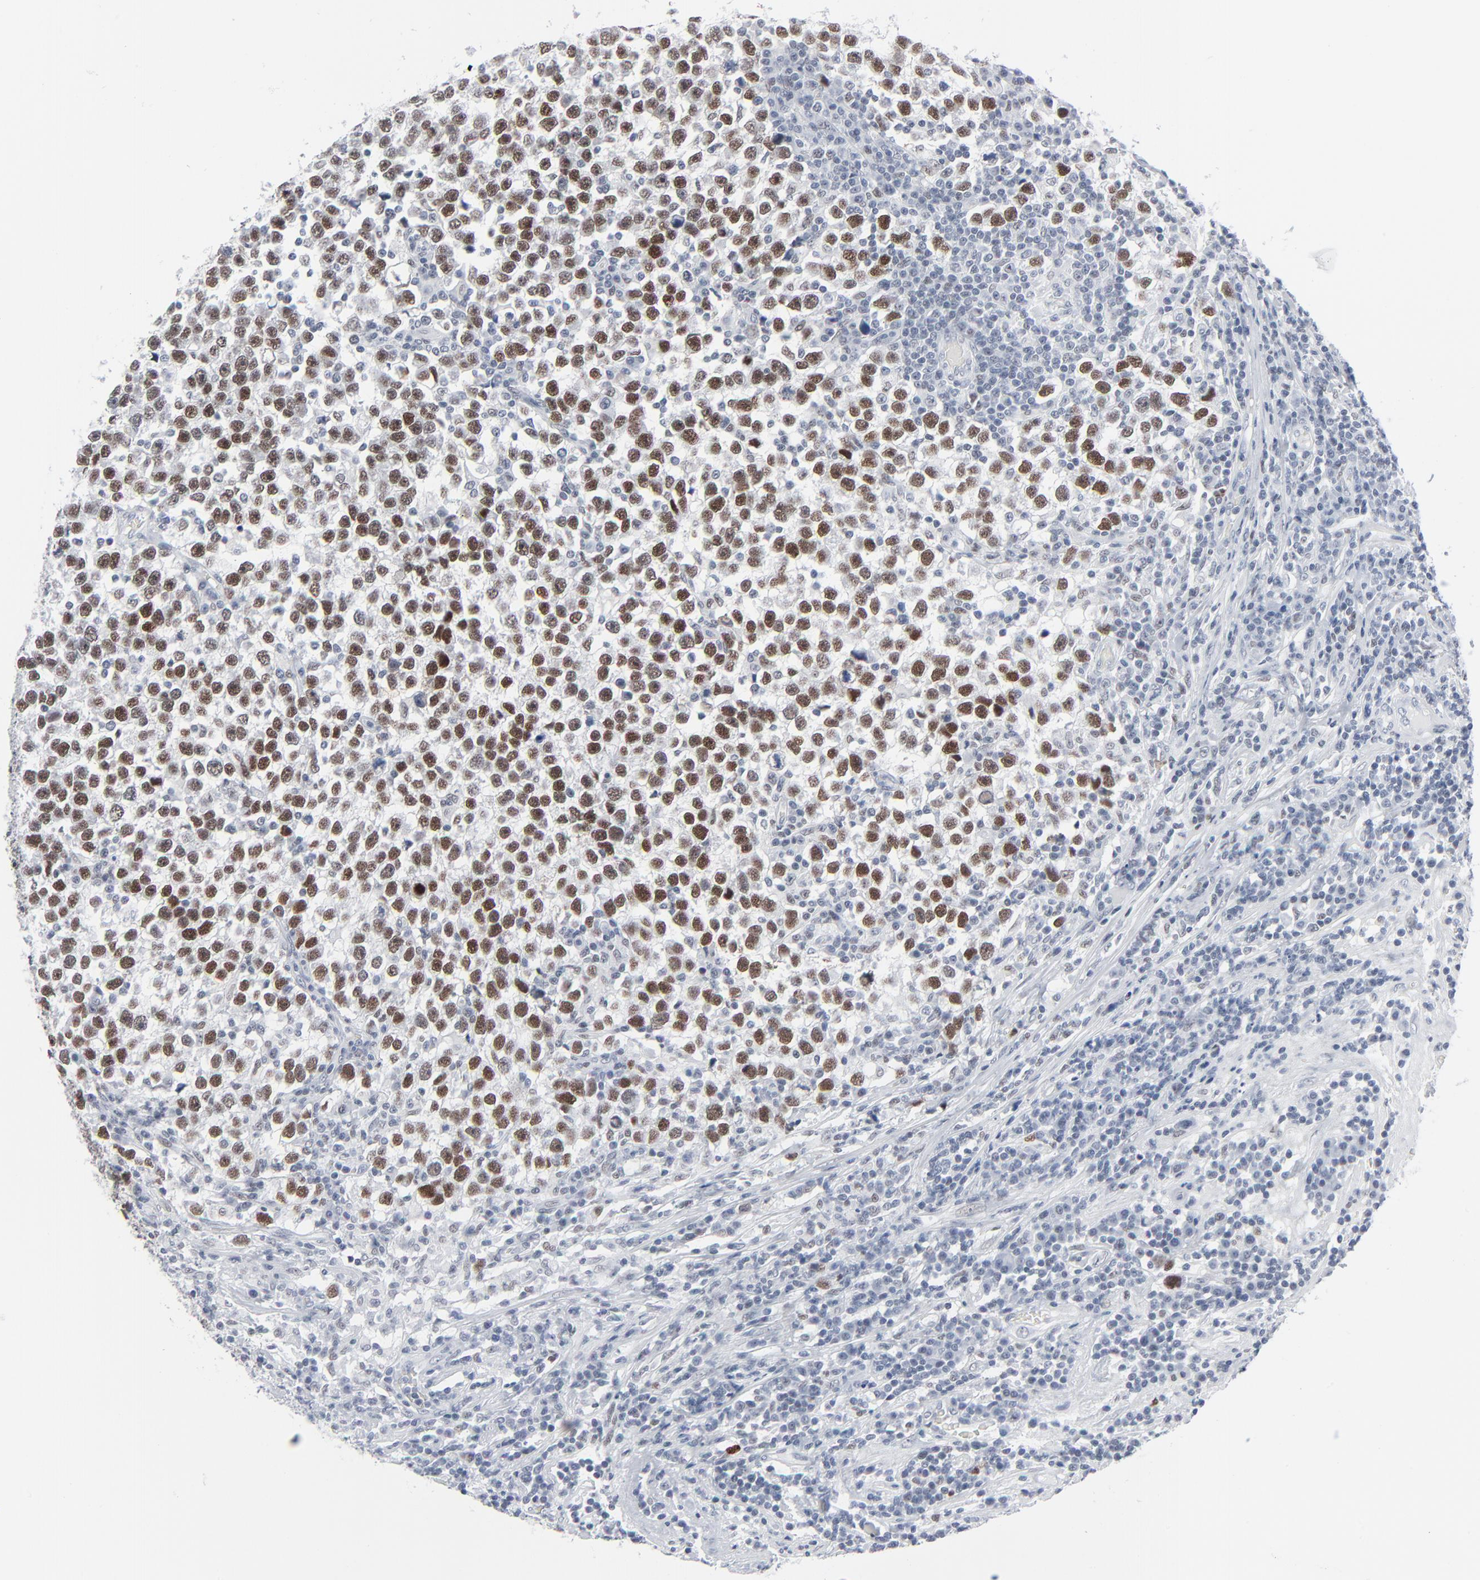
{"staining": {"intensity": "moderate", "quantity": ">75%", "location": "nuclear"}, "tissue": "testis cancer", "cell_type": "Tumor cells", "image_type": "cancer", "snomed": [{"axis": "morphology", "description": "Seminoma, NOS"}, {"axis": "topography", "description": "Testis"}], "caption": "Immunohistochemistry histopathology image of testis cancer stained for a protein (brown), which exhibits medium levels of moderate nuclear expression in approximately >75% of tumor cells.", "gene": "SIRT1", "patient": {"sex": "male", "age": 43}}